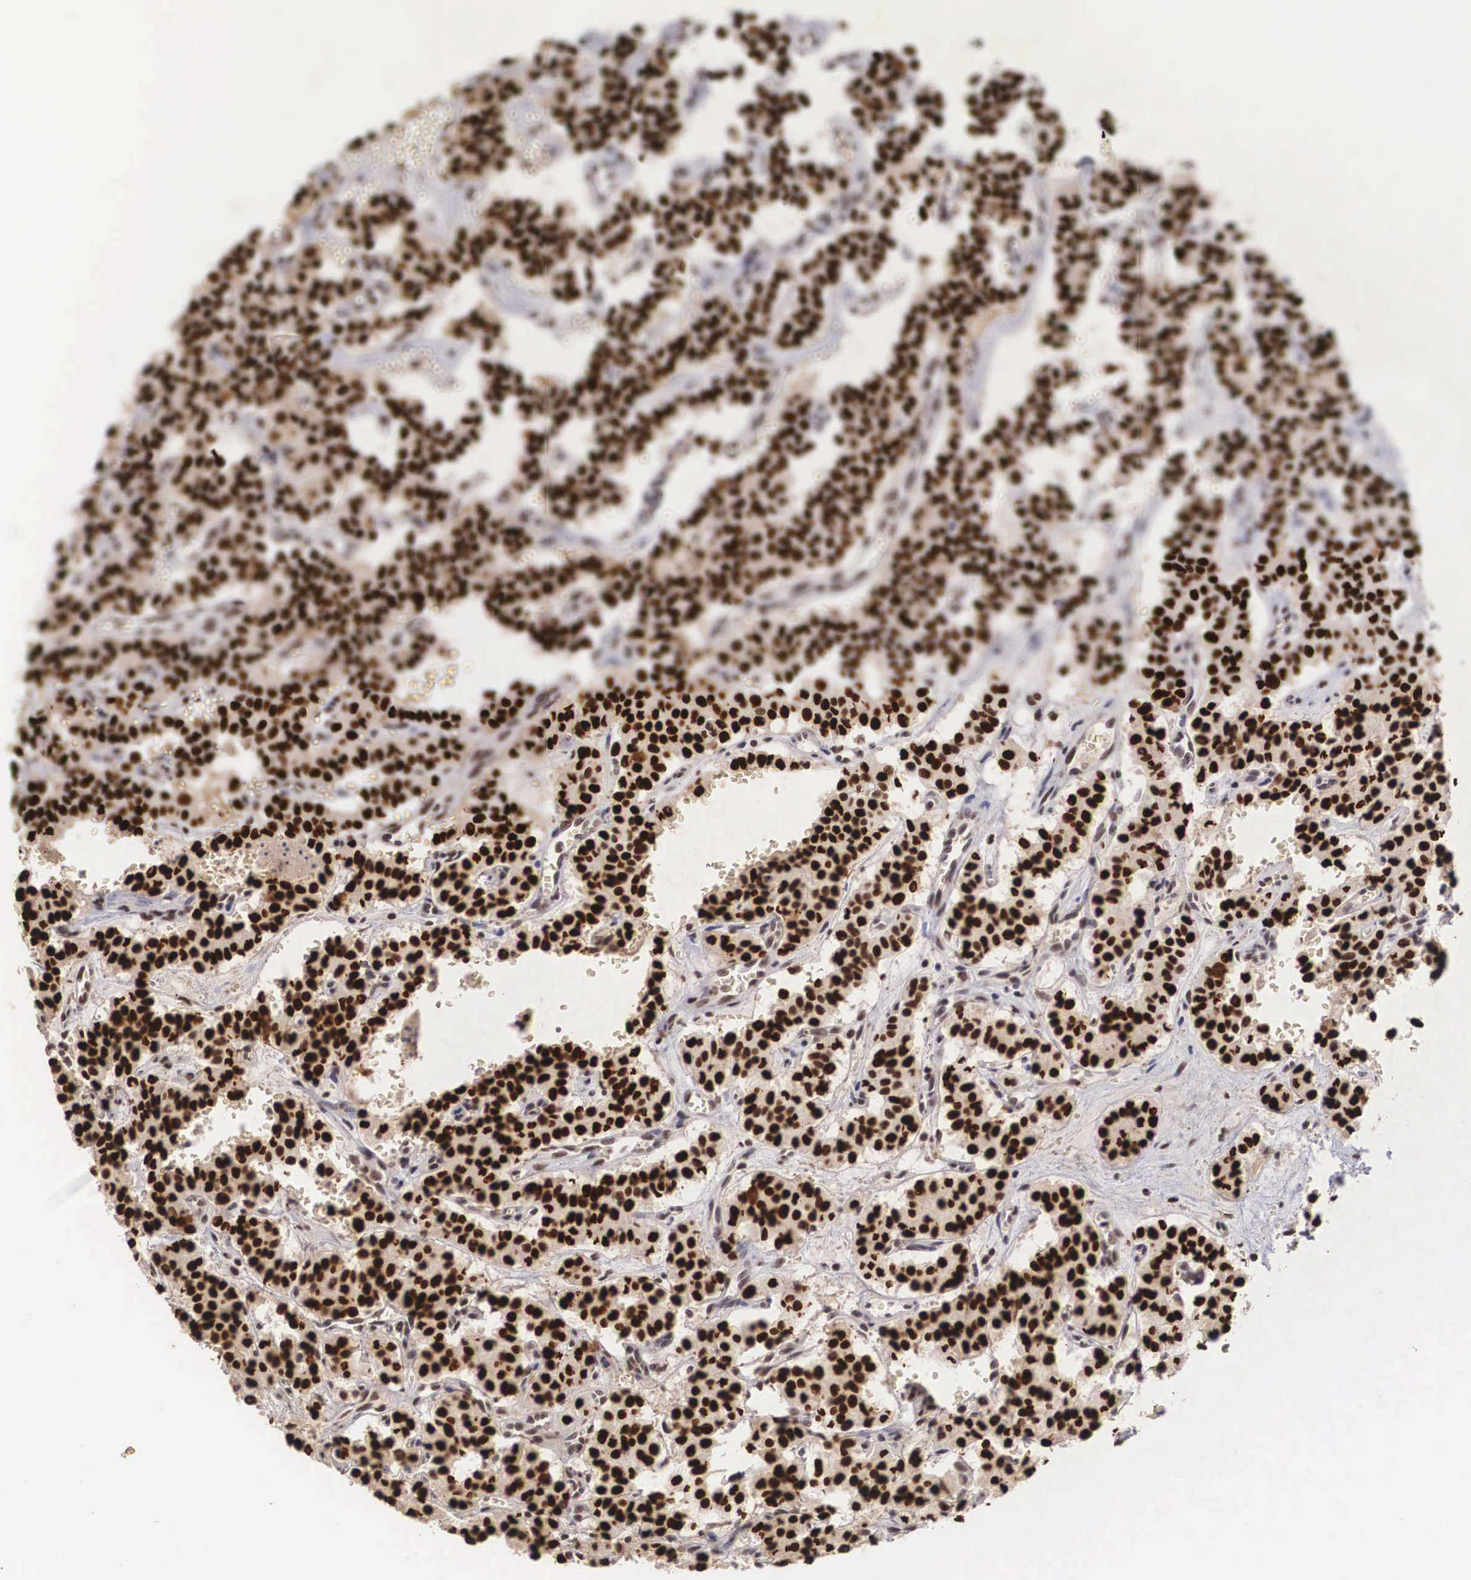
{"staining": {"intensity": "strong", "quantity": ">75%", "location": "nuclear"}, "tissue": "carcinoid", "cell_type": "Tumor cells", "image_type": "cancer", "snomed": [{"axis": "morphology", "description": "Carcinoid, malignant, NOS"}, {"axis": "topography", "description": "Bronchus"}], "caption": "Immunohistochemical staining of carcinoid (malignant) reveals high levels of strong nuclear expression in approximately >75% of tumor cells.", "gene": "HTATSF1", "patient": {"sex": "male", "age": 55}}